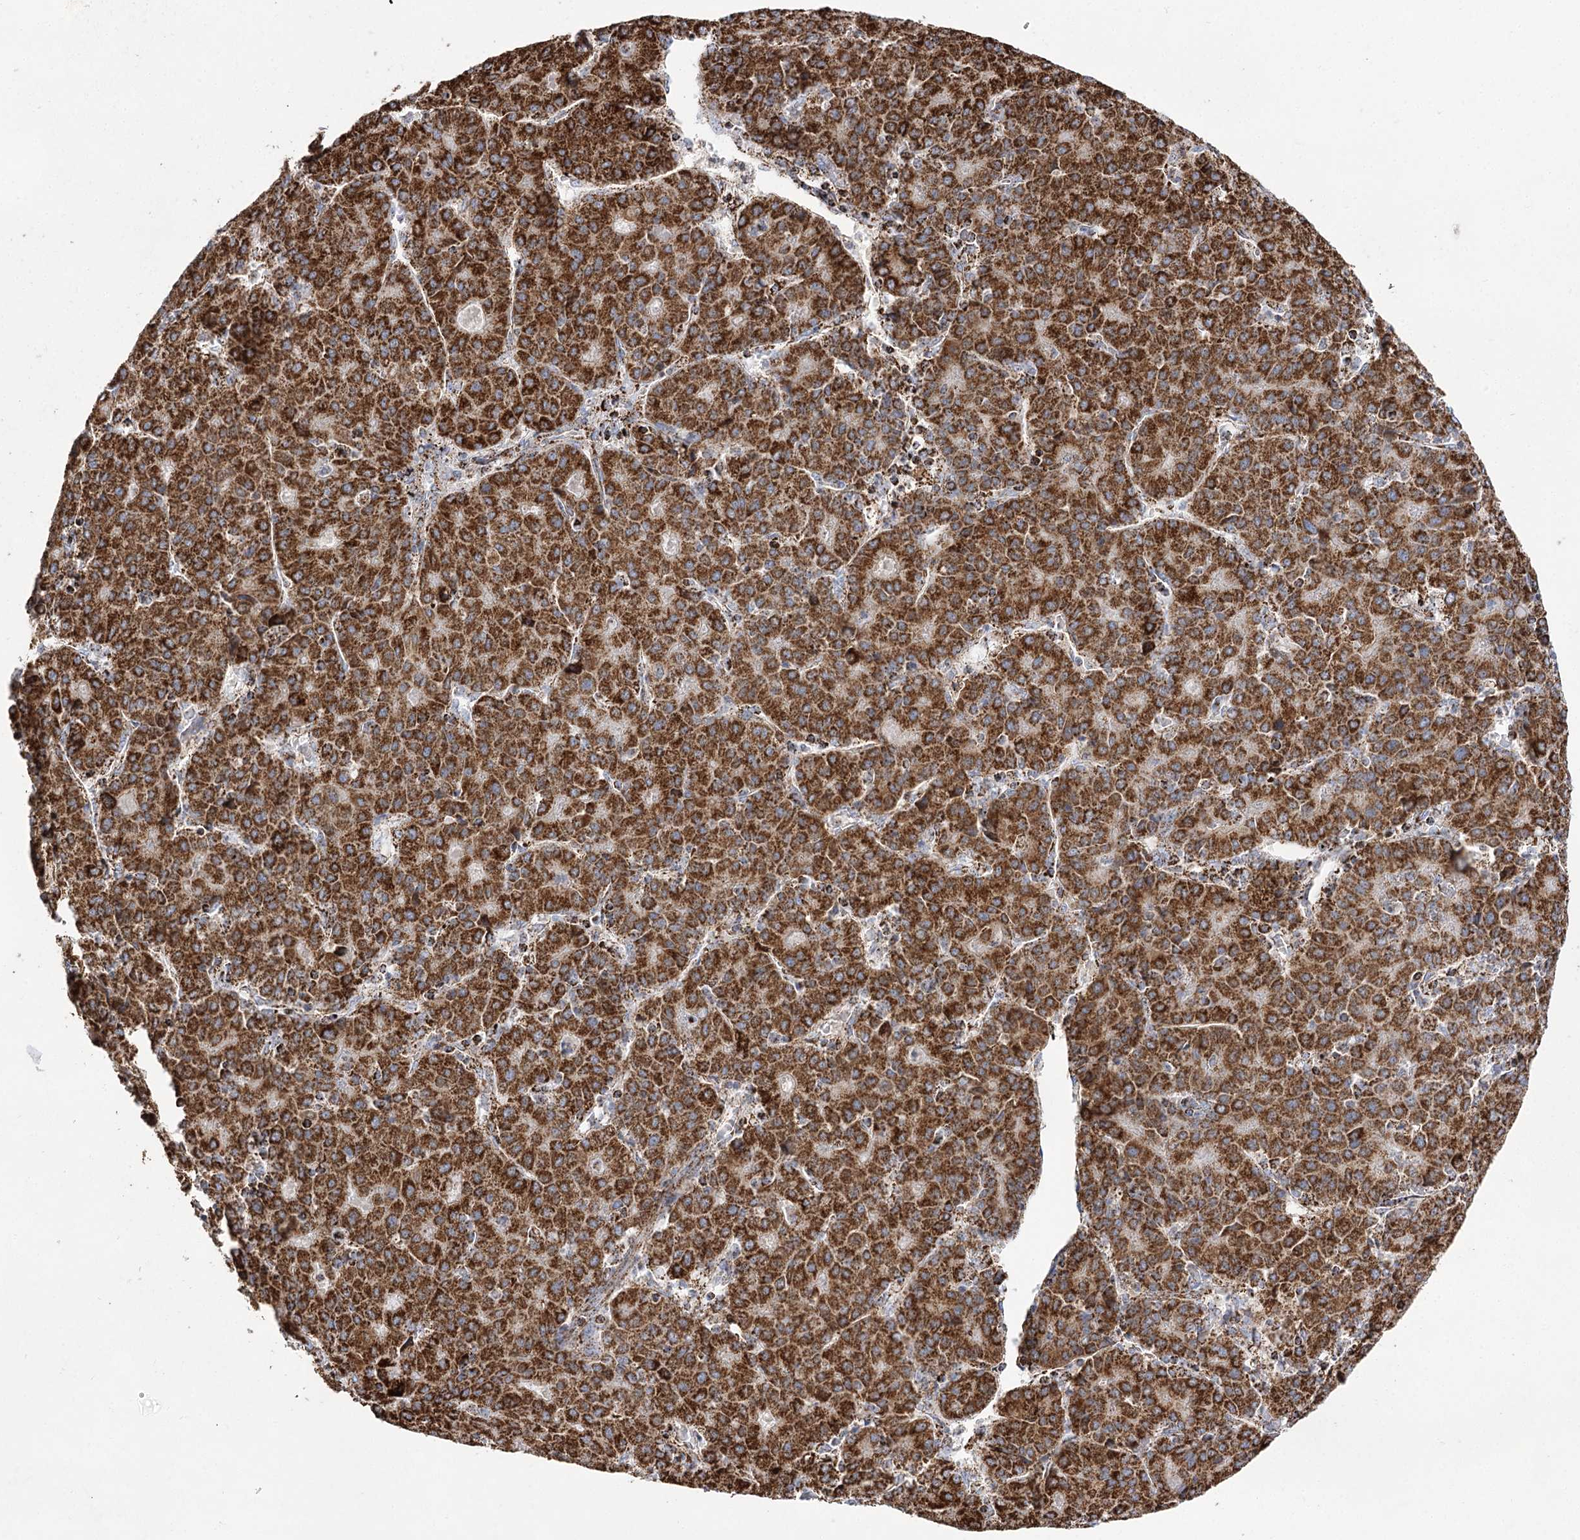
{"staining": {"intensity": "strong", "quantity": ">75%", "location": "cytoplasmic/membranous"}, "tissue": "liver cancer", "cell_type": "Tumor cells", "image_type": "cancer", "snomed": [{"axis": "morphology", "description": "Carcinoma, Hepatocellular, NOS"}, {"axis": "topography", "description": "Liver"}], "caption": "The histopathology image exhibits staining of liver cancer (hepatocellular carcinoma), revealing strong cytoplasmic/membranous protein staining (brown color) within tumor cells. Nuclei are stained in blue.", "gene": "NADK2", "patient": {"sex": "male", "age": 65}}